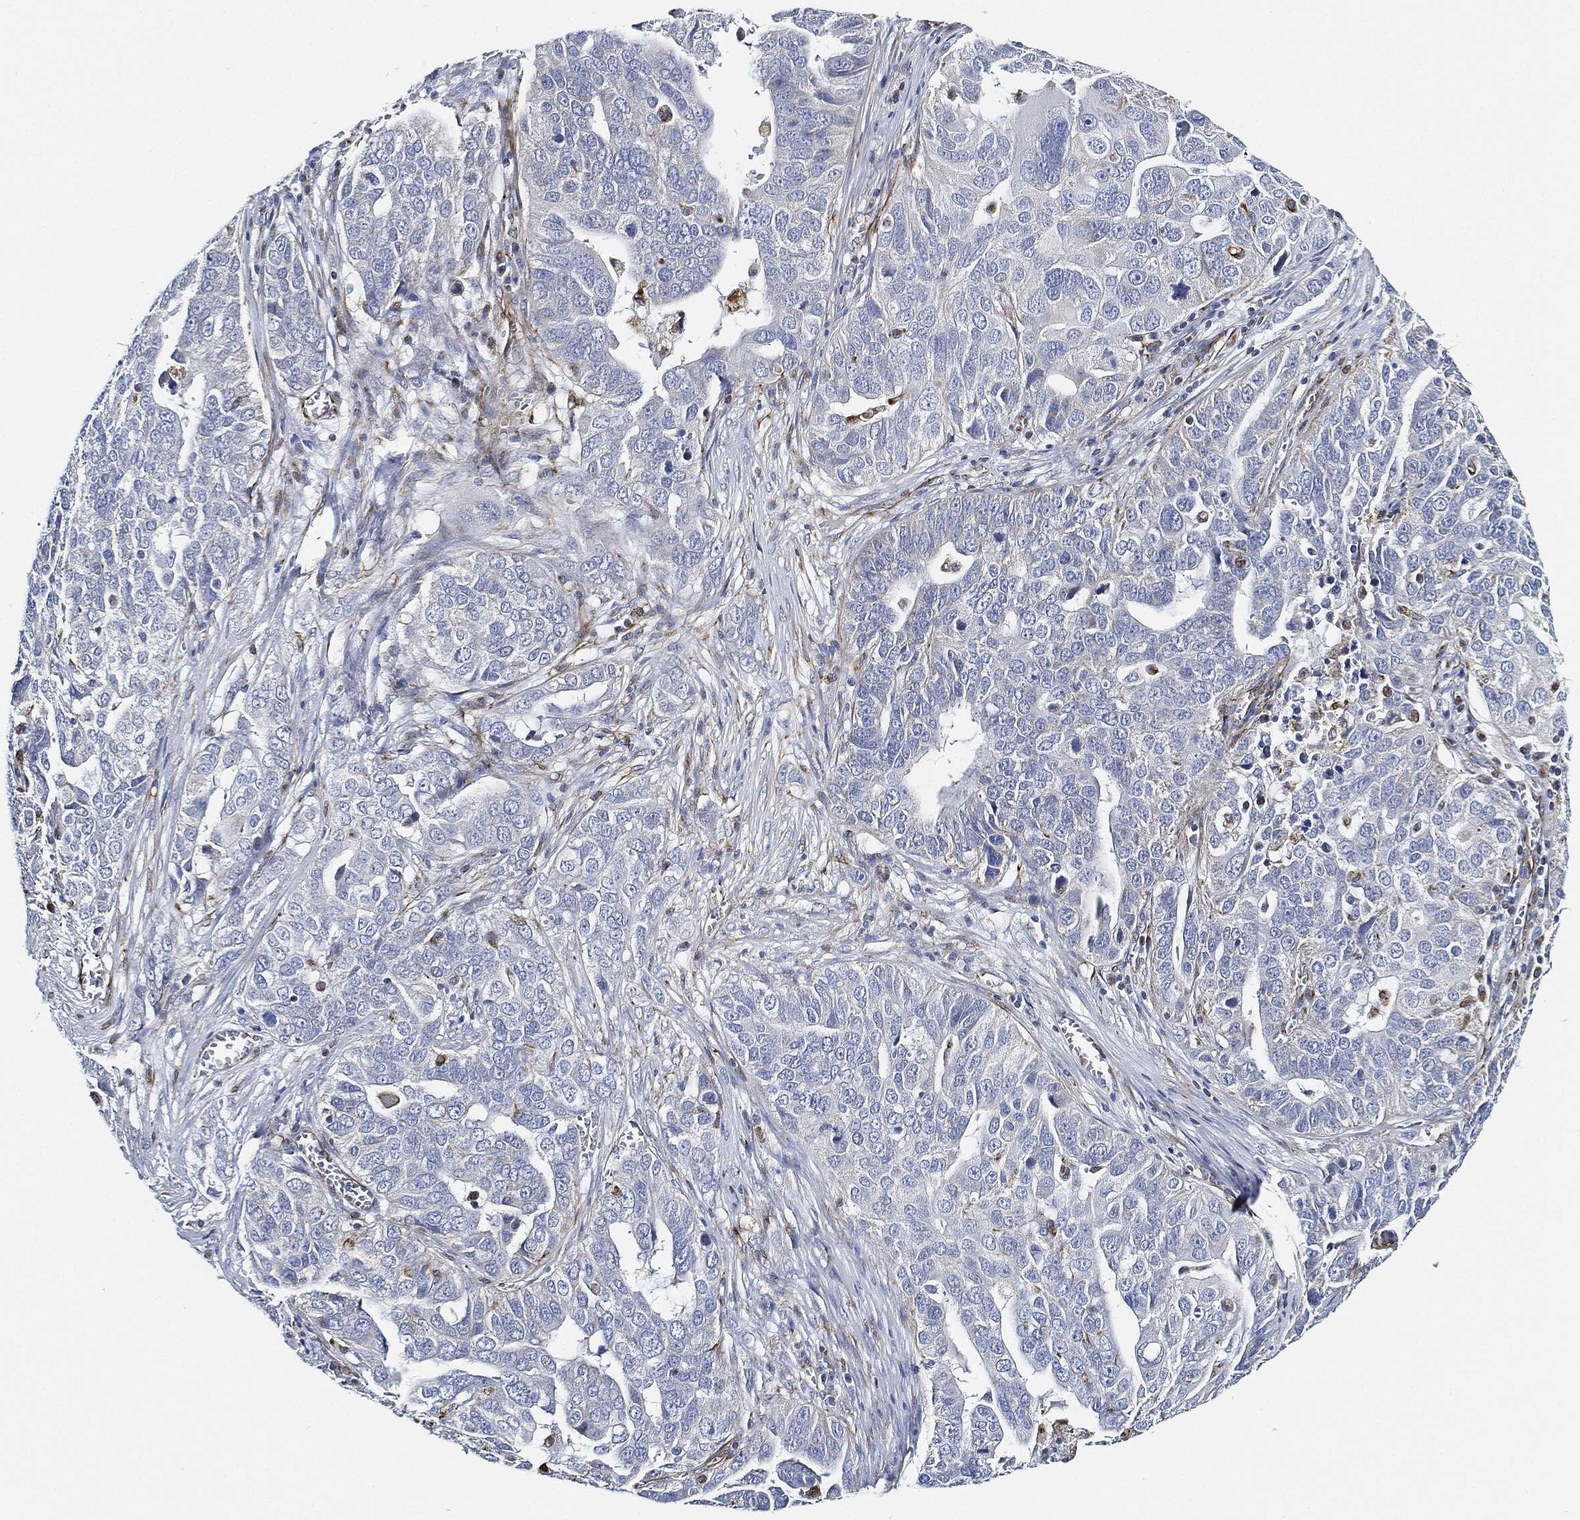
{"staining": {"intensity": "negative", "quantity": "none", "location": "none"}, "tissue": "ovarian cancer", "cell_type": "Tumor cells", "image_type": "cancer", "snomed": [{"axis": "morphology", "description": "Carcinoma, endometroid"}, {"axis": "topography", "description": "Soft tissue"}, {"axis": "topography", "description": "Ovary"}], "caption": "High power microscopy micrograph of an IHC image of endometroid carcinoma (ovarian), revealing no significant expression in tumor cells.", "gene": "THSD1", "patient": {"sex": "female", "age": 52}}